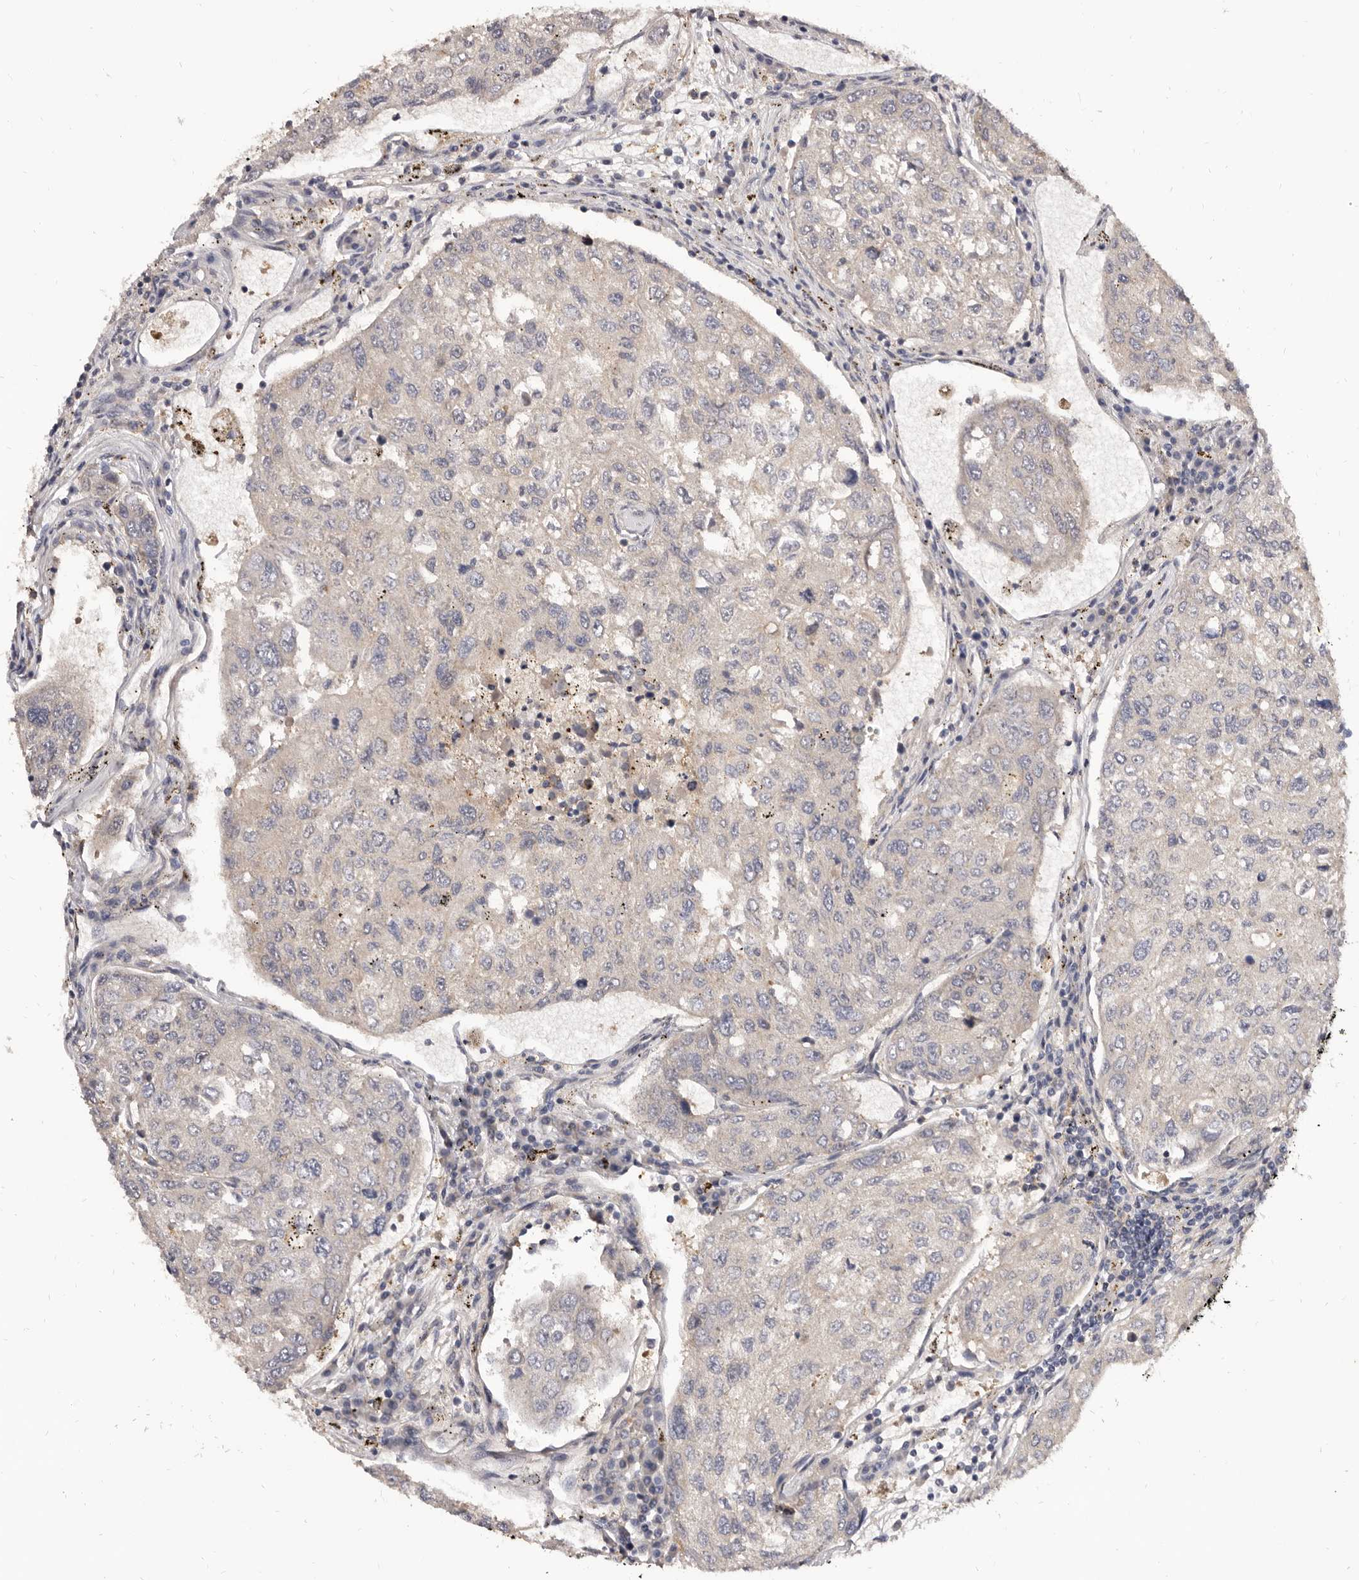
{"staining": {"intensity": "weak", "quantity": "<25%", "location": "cytoplasmic/membranous"}, "tissue": "urothelial cancer", "cell_type": "Tumor cells", "image_type": "cancer", "snomed": [{"axis": "morphology", "description": "Urothelial carcinoma, High grade"}, {"axis": "topography", "description": "Lymph node"}, {"axis": "topography", "description": "Urinary bladder"}], "caption": "Urothelial carcinoma (high-grade) stained for a protein using immunohistochemistry (IHC) demonstrates no positivity tumor cells.", "gene": "ADAMTS20", "patient": {"sex": "male", "age": 51}}